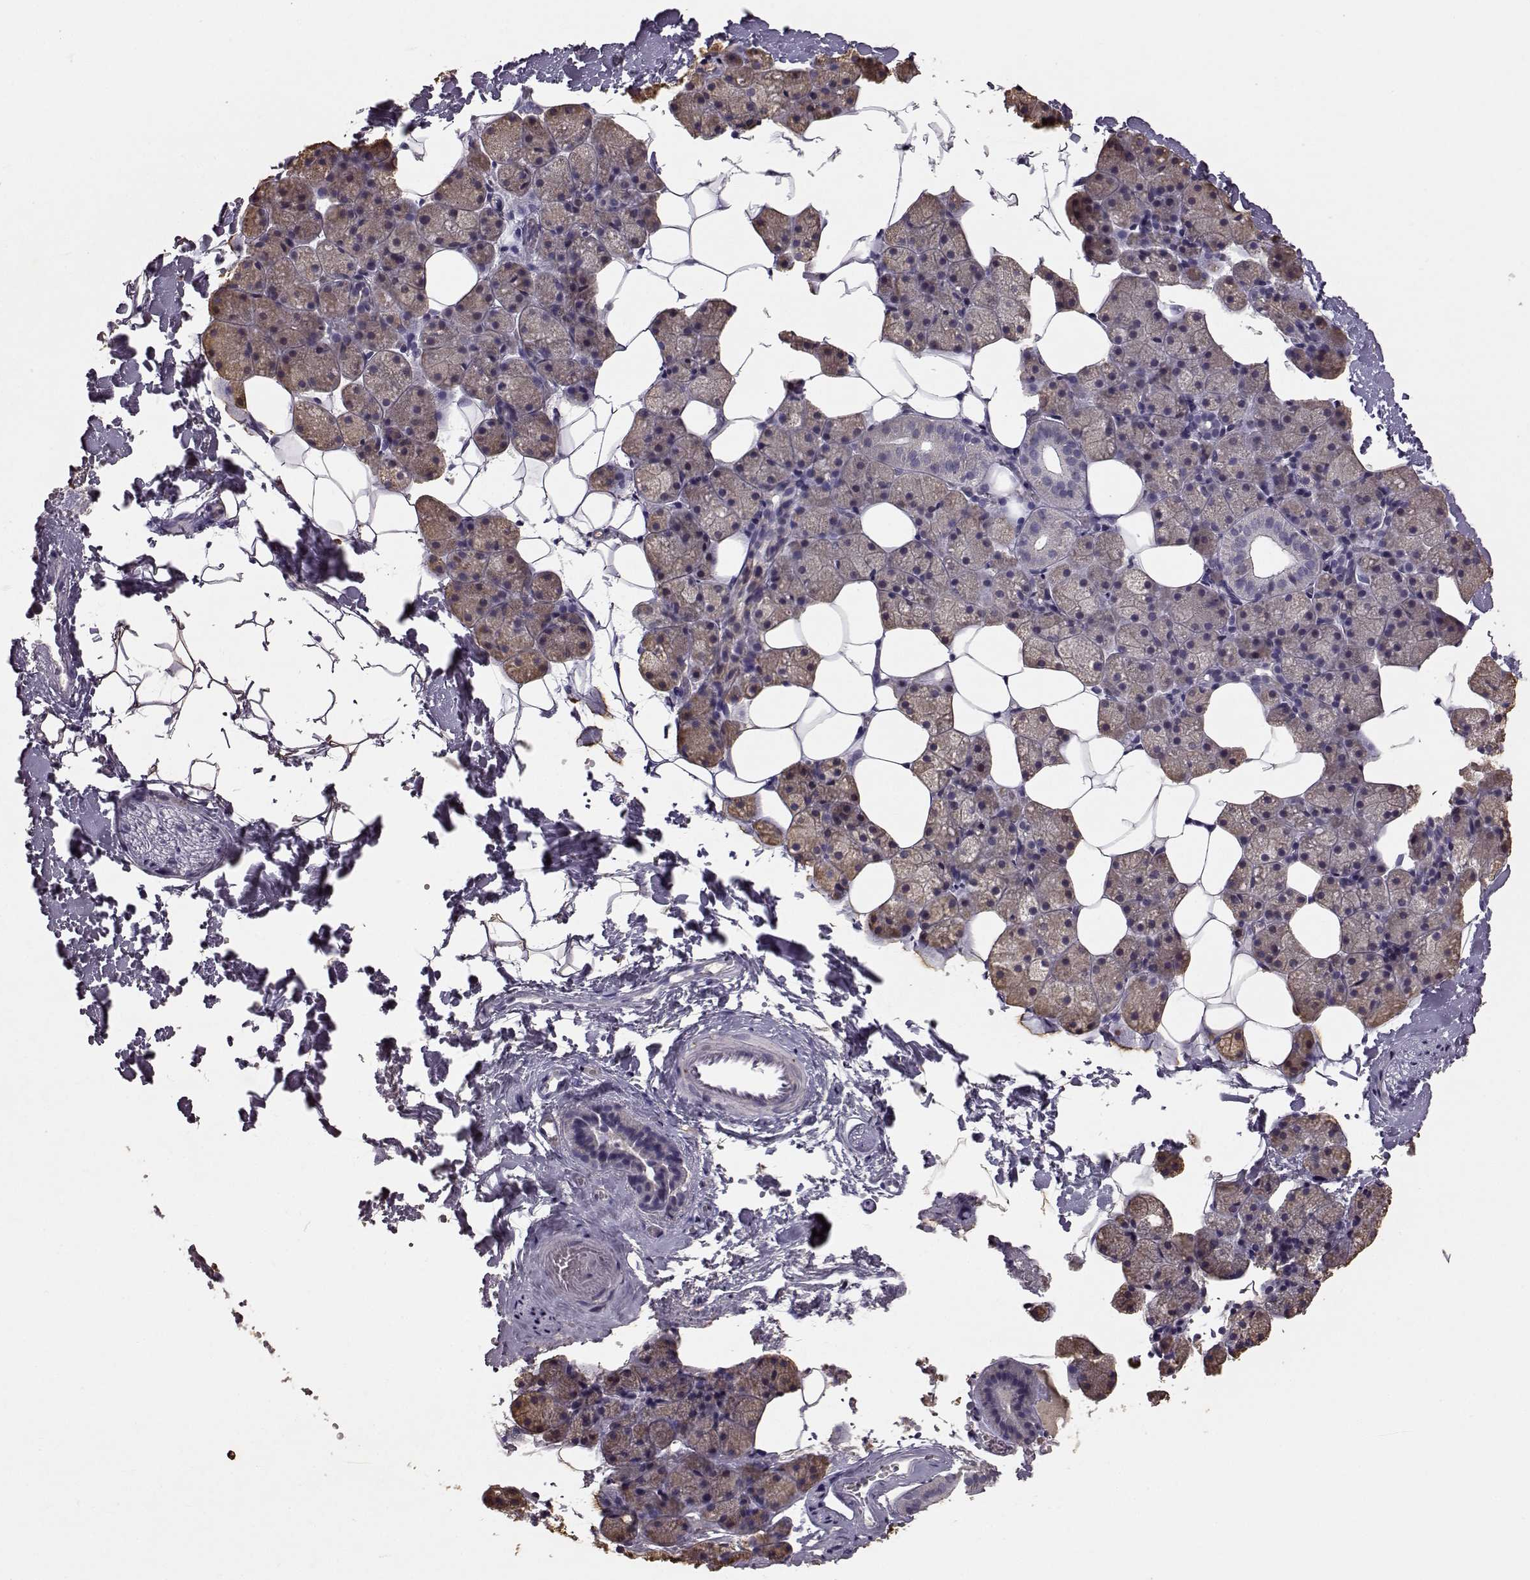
{"staining": {"intensity": "weak", "quantity": "25%-75%", "location": "cytoplasmic/membranous"}, "tissue": "salivary gland", "cell_type": "Glandular cells", "image_type": "normal", "snomed": [{"axis": "morphology", "description": "Normal tissue, NOS"}, {"axis": "topography", "description": "Salivary gland"}], "caption": "About 25%-75% of glandular cells in unremarkable salivary gland exhibit weak cytoplasmic/membranous protein staining as visualized by brown immunohistochemical staining.", "gene": "BFSP2", "patient": {"sex": "male", "age": 38}}